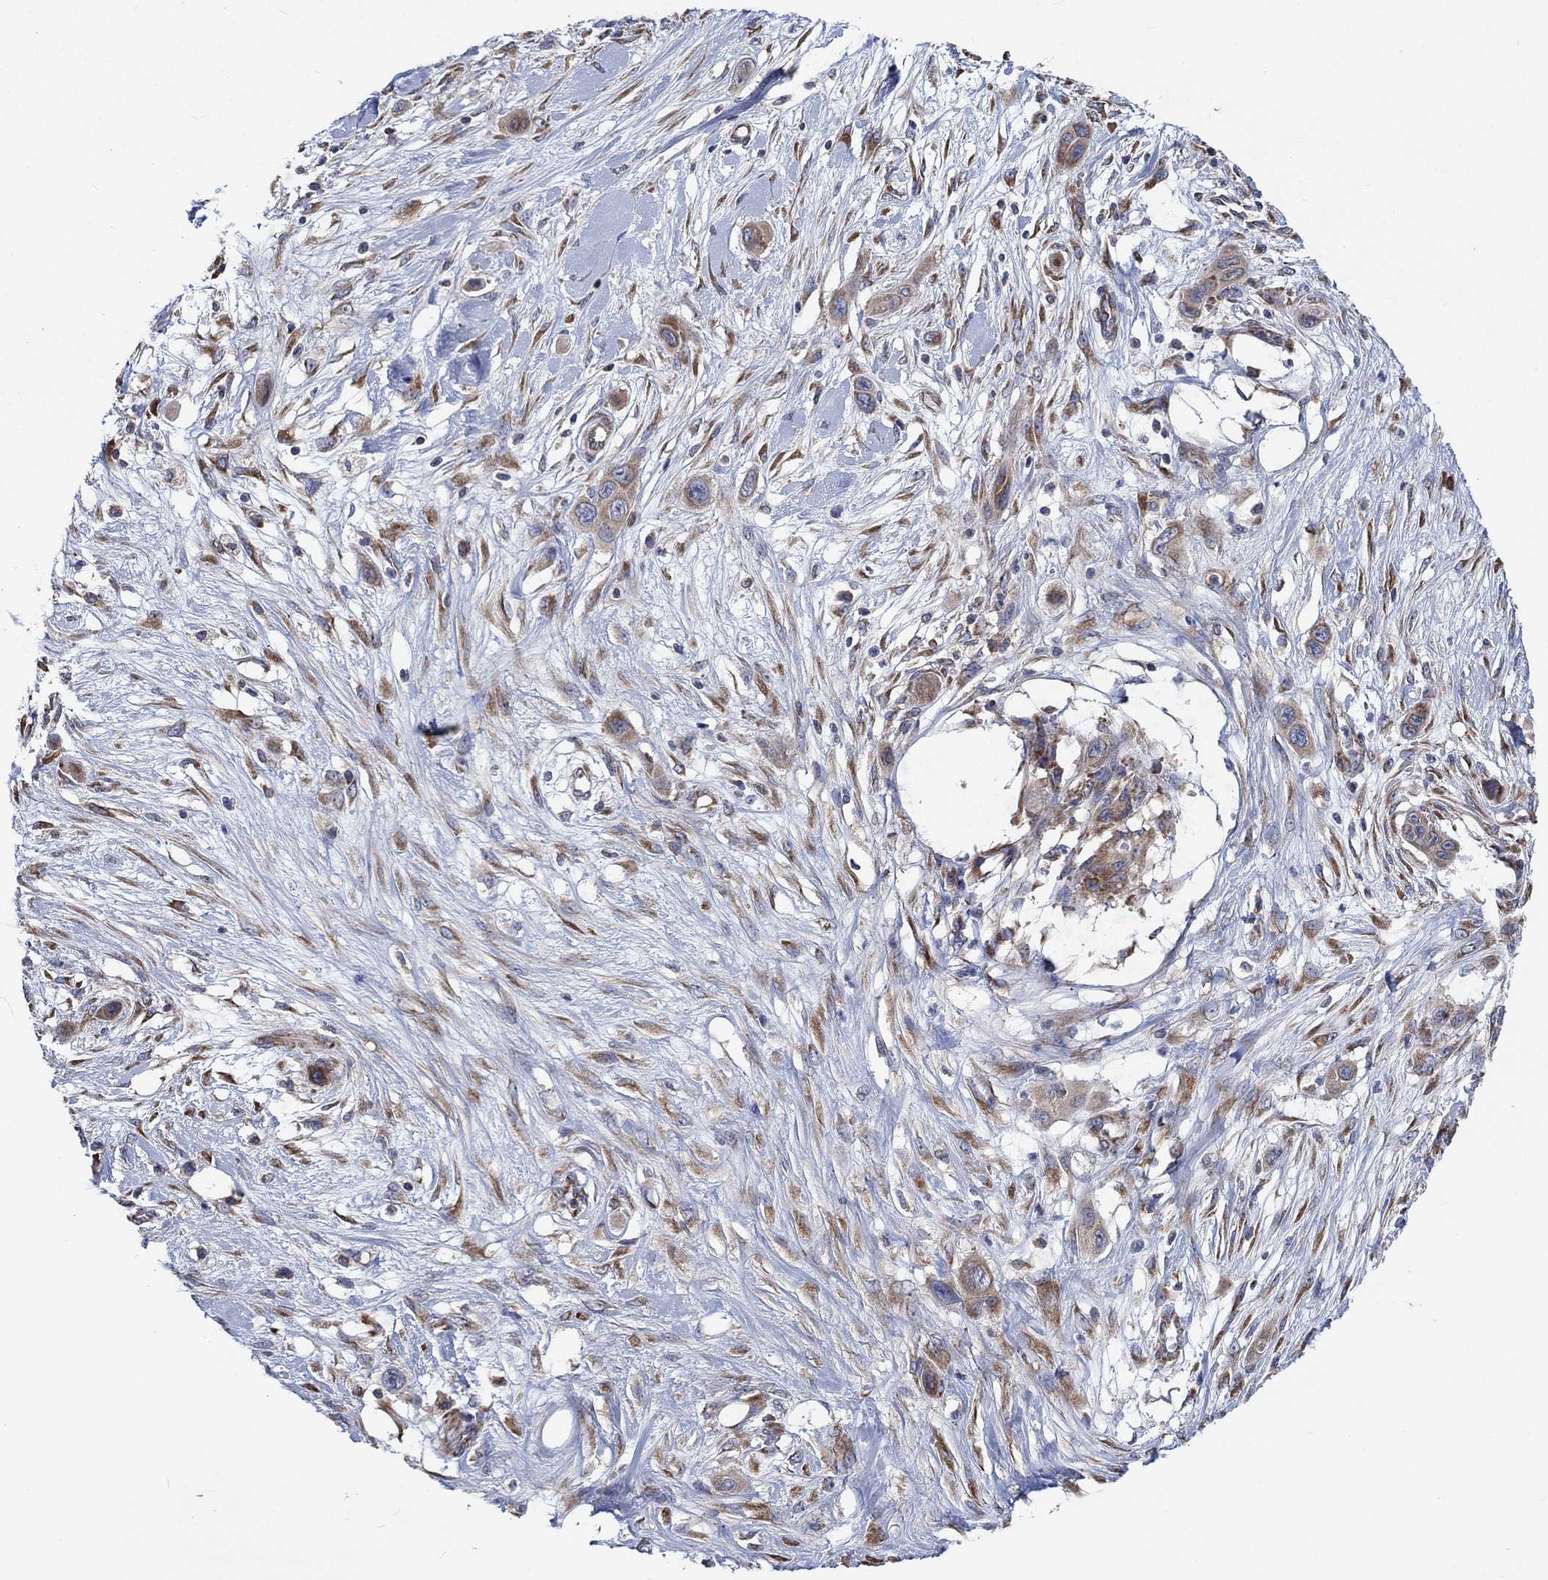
{"staining": {"intensity": "weak", "quantity": "25%-75%", "location": "cytoplasmic/membranous"}, "tissue": "skin cancer", "cell_type": "Tumor cells", "image_type": "cancer", "snomed": [{"axis": "morphology", "description": "Squamous cell carcinoma, NOS"}, {"axis": "topography", "description": "Skin"}], "caption": "IHC micrograph of neoplastic tissue: squamous cell carcinoma (skin) stained using immunohistochemistry (IHC) reveals low levels of weak protein expression localized specifically in the cytoplasmic/membranous of tumor cells, appearing as a cytoplasmic/membranous brown color.", "gene": "RPLP0", "patient": {"sex": "male", "age": 79}}